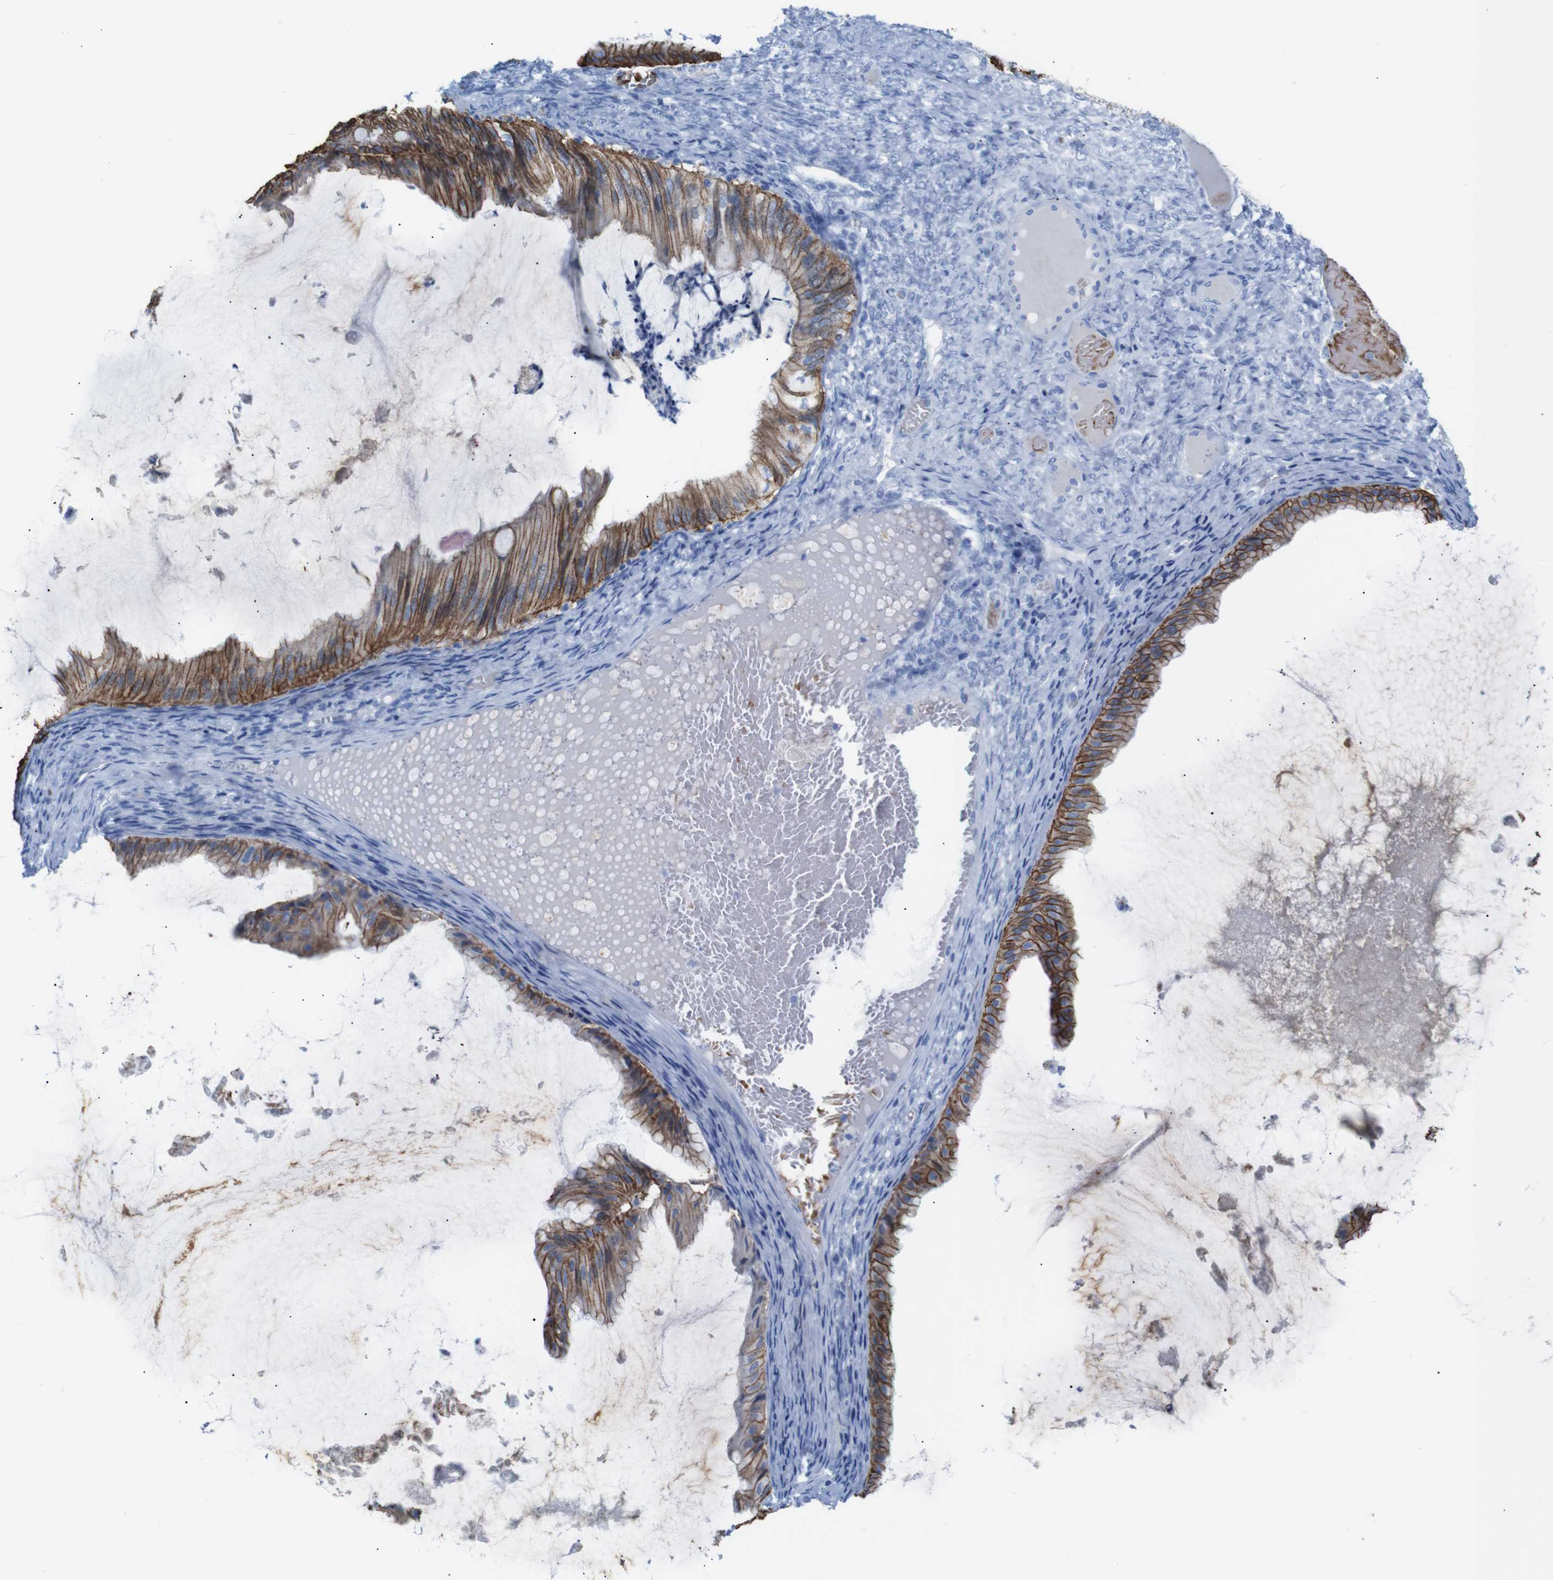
{"staining": {"intensity": "moderate", "quantity": ">75%", "location": "cytoplasmic/membranous"}, "tissue": "ovarian cancer", "cell_type": "Tumor cells", "image_type": "cancer", "snomed": [{"axis": "morphology", "description": "Cystadenocarcinoma, mucinous, NOS"}, {"axis": "topography", "description": "Ovary"}], "caption": "This is a micrograph of immunohistochemistry staining of mucinous cystadenocarcinoma (ovarian), which shows moderate staining in the cytoplasmic/membranous of tumor cells.", "gene": "ERVMER34-1", "patient": {"sex": "female", "age": 61}}